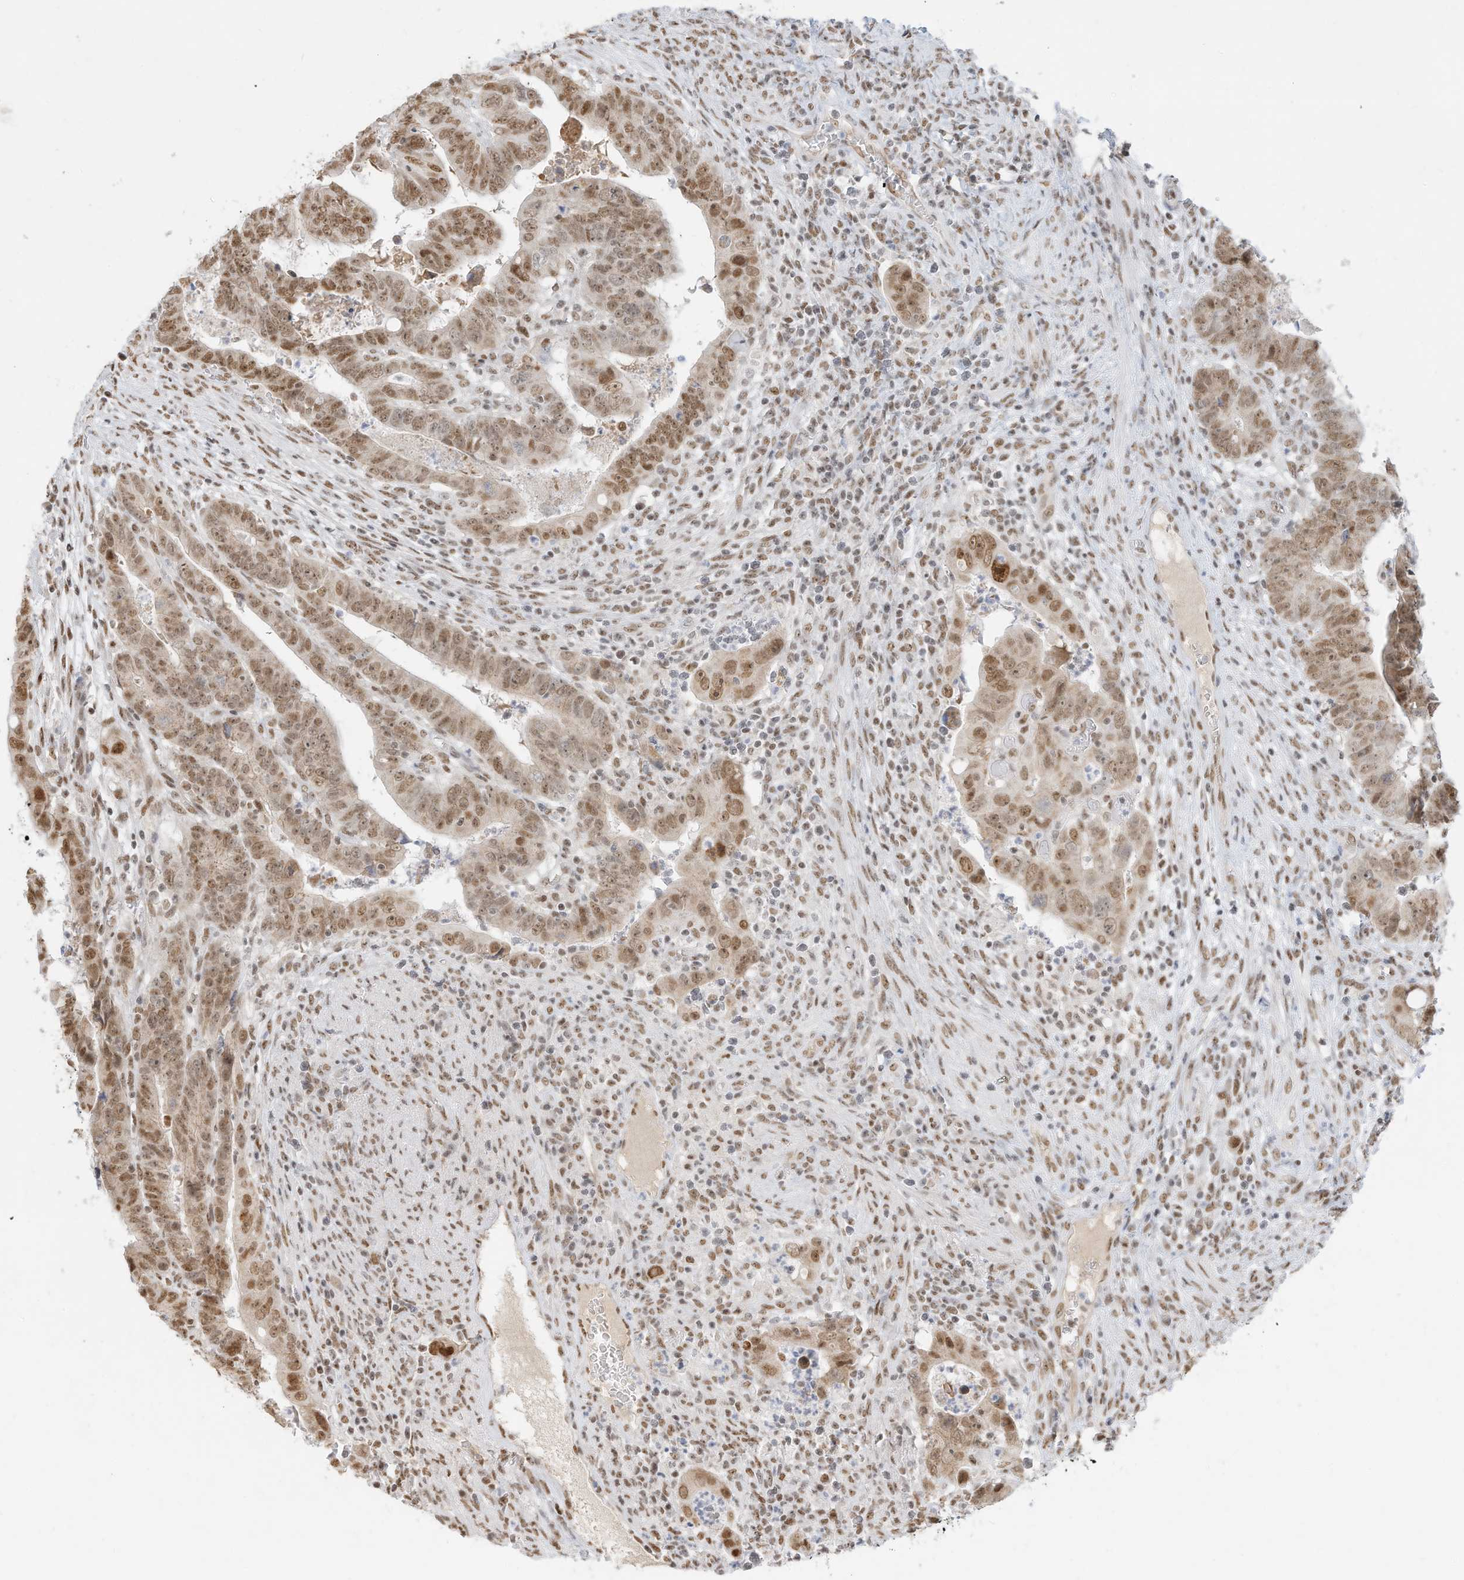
{"staining": {"intensity": "moderate", "quantity": ">75%", "location": "nuclear"}, "tissue": "colorectal cancer", "cell_type": "Tumor cells", "image_type": "cancer", "snomed": [{"axis": "morphology", "description": "Normal tissue, NOS"}, {"axis": "morphology", "description": "Adenocarcinoma, NOS"}, {"axis": "topography", "description": "Rectum"}], "caption": "An image of colorectal cancer (adenocarcinoma) stained for a protein reveals moderate nuclear brown staining in tumor cells.", "gene": "NHSL1", "patient": {"sex": "female", "age": 65}}